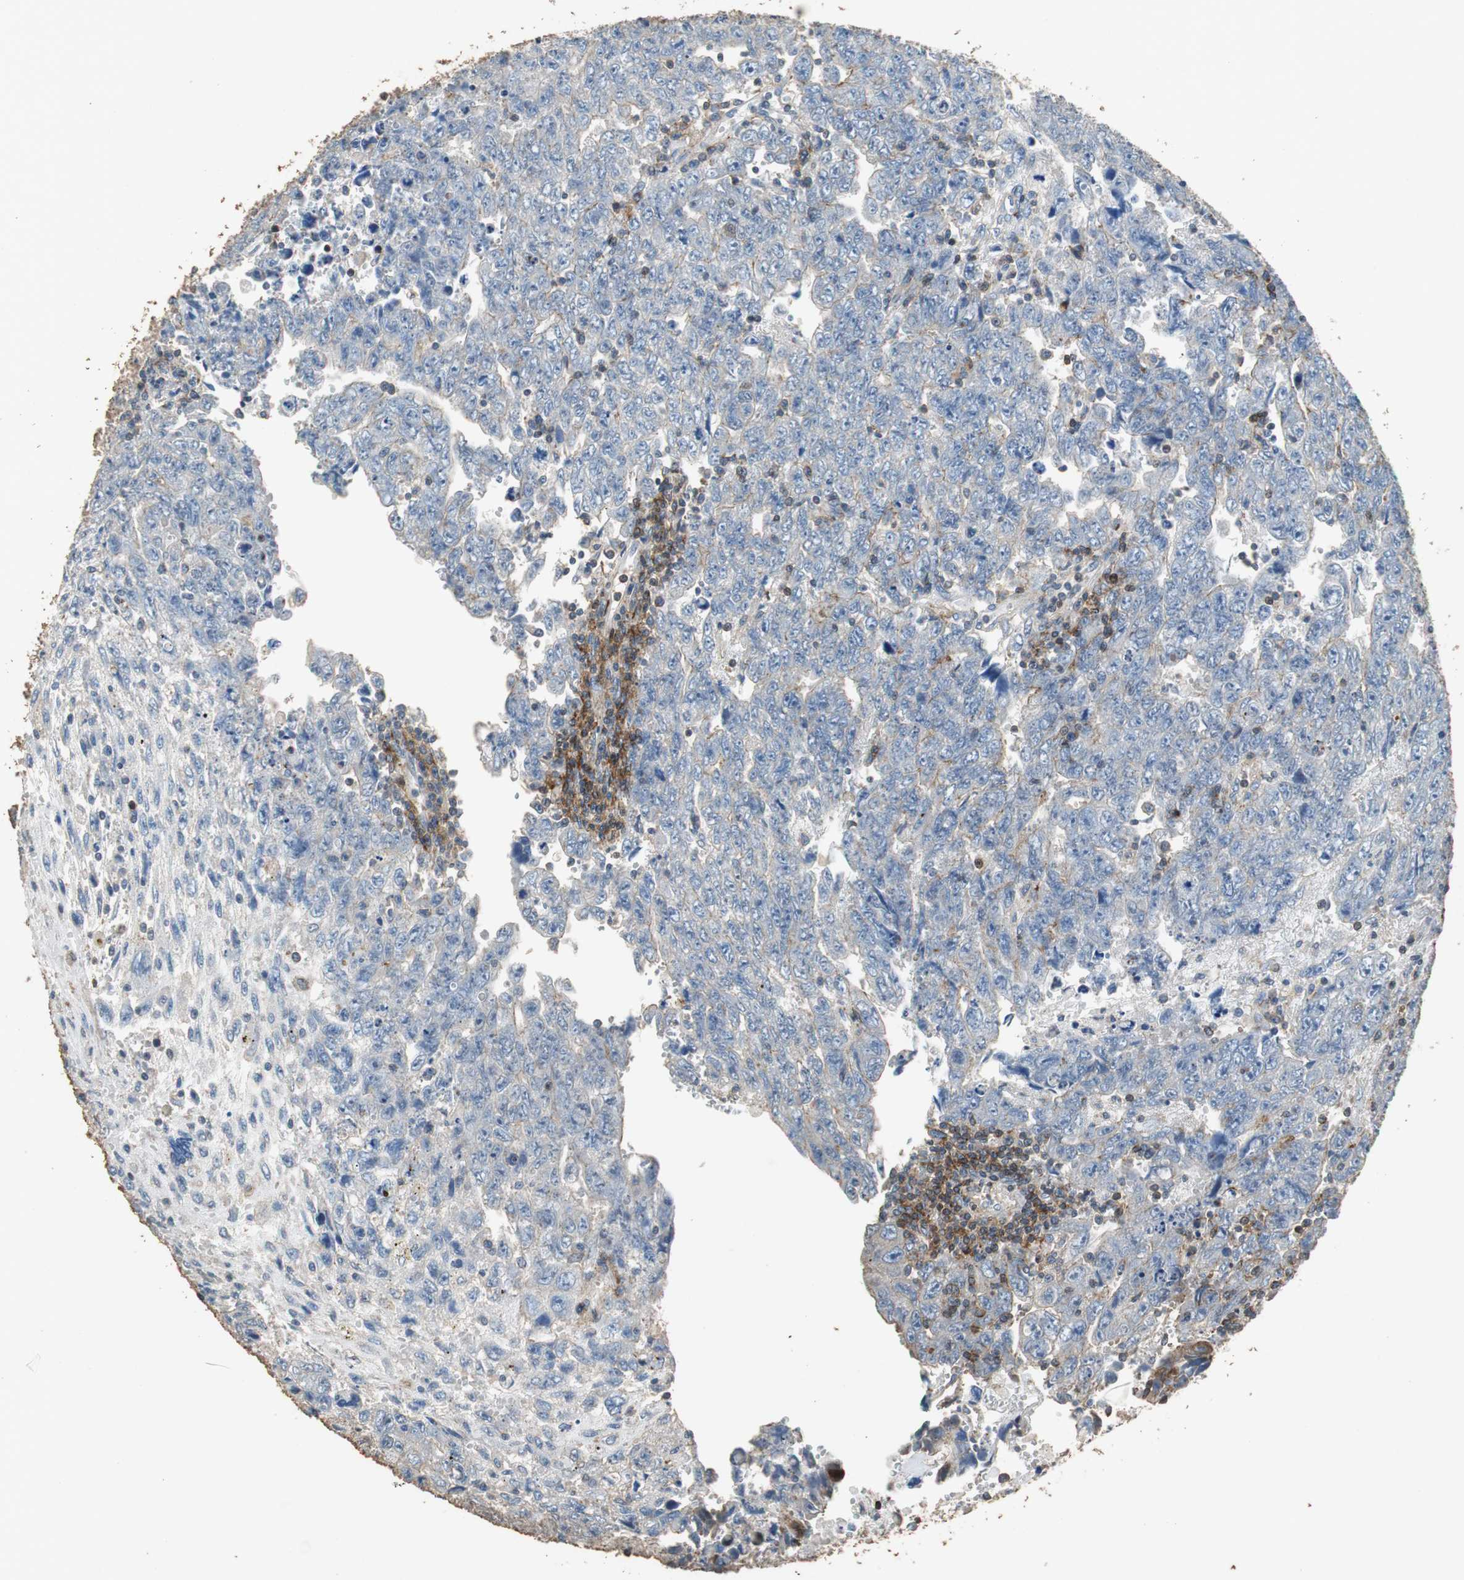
{"staining": {"intensity": "weak", "quantity": "<25%", "location": "cytoplasmic/membranous"}, "tissue": "testis cancer", "cell_type": "Tumor cells", "image_type": "cancer", "snomed": [{"axis": "morphology", "description": "Carcinoma, Embryonal, NOS"}, {"axis": "topography", "description": "Testis"}], "caption": "DAB immunohistochemical staining of testis embryonal carcinoma reveals no significant staining in tumor cells.", "gene": "PRKRA", "patient": {"sex": "male", "age": 28}}